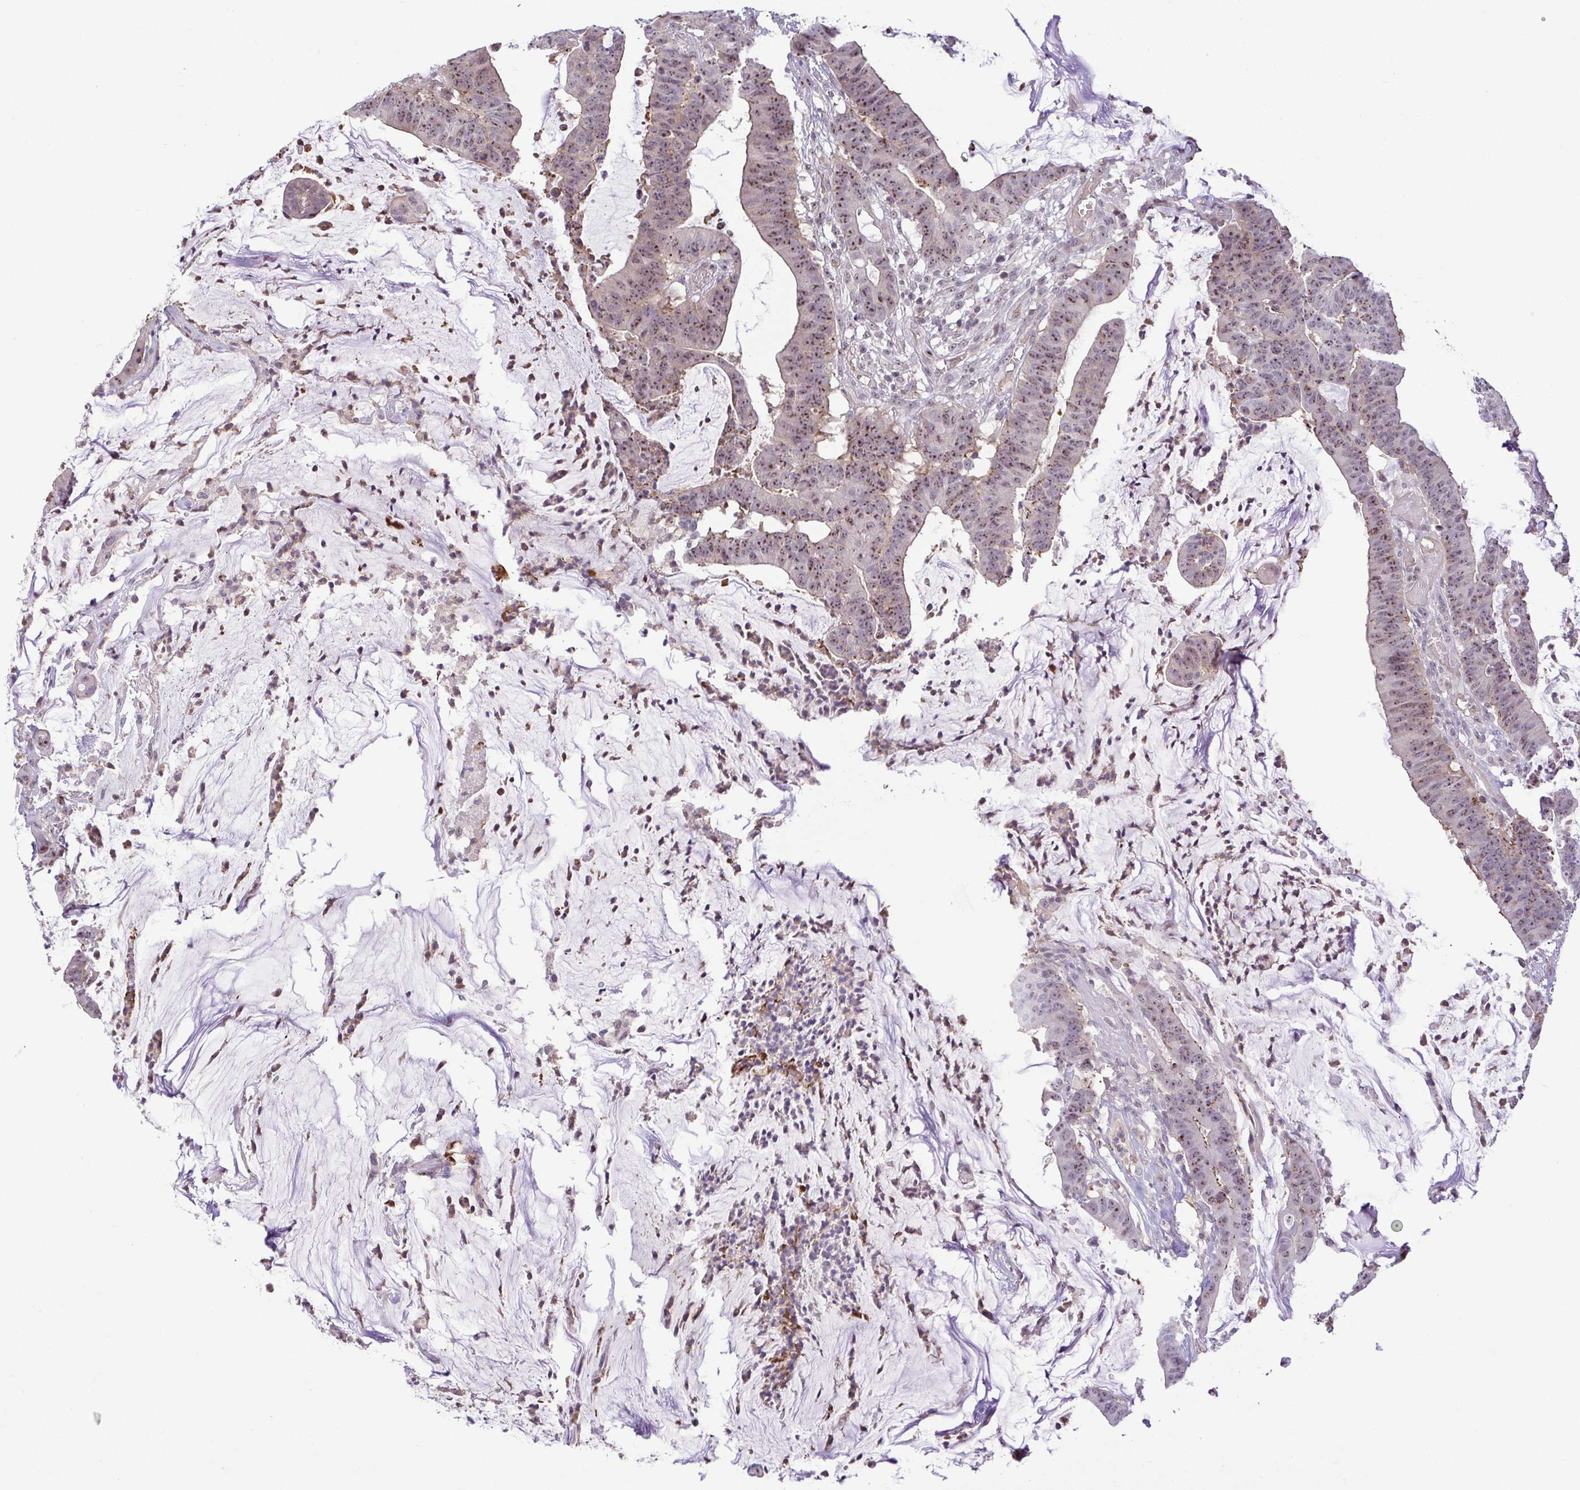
{"staining": {"intensity": "moderate", "quantity": ">75%", "location": "nuclear"}, "tissue": "colorectal cancer", "cell_type": "Tumor cells", "image_type": "cancer", "snomed": [{"axis": "morphology", "description": "Adenocarcinoma, NOS"}, {"axis": "topography", "description": "Colon"}], "caption": "Immunohistochemistry staining of colorectal cancer (adenocarcinoma), which shows medium levels of moderate nuclear expression in about >75% of tumor cells indicating moderate nuclear protein expression. The staining was performed using DAB (3,3'-diaminobenzidine) (brown) for protein detection and nuclei were counterstained in hematoxylin (blue).", "gene": "RSL24D1", "patient": {"sex": "female", "age": 78}}